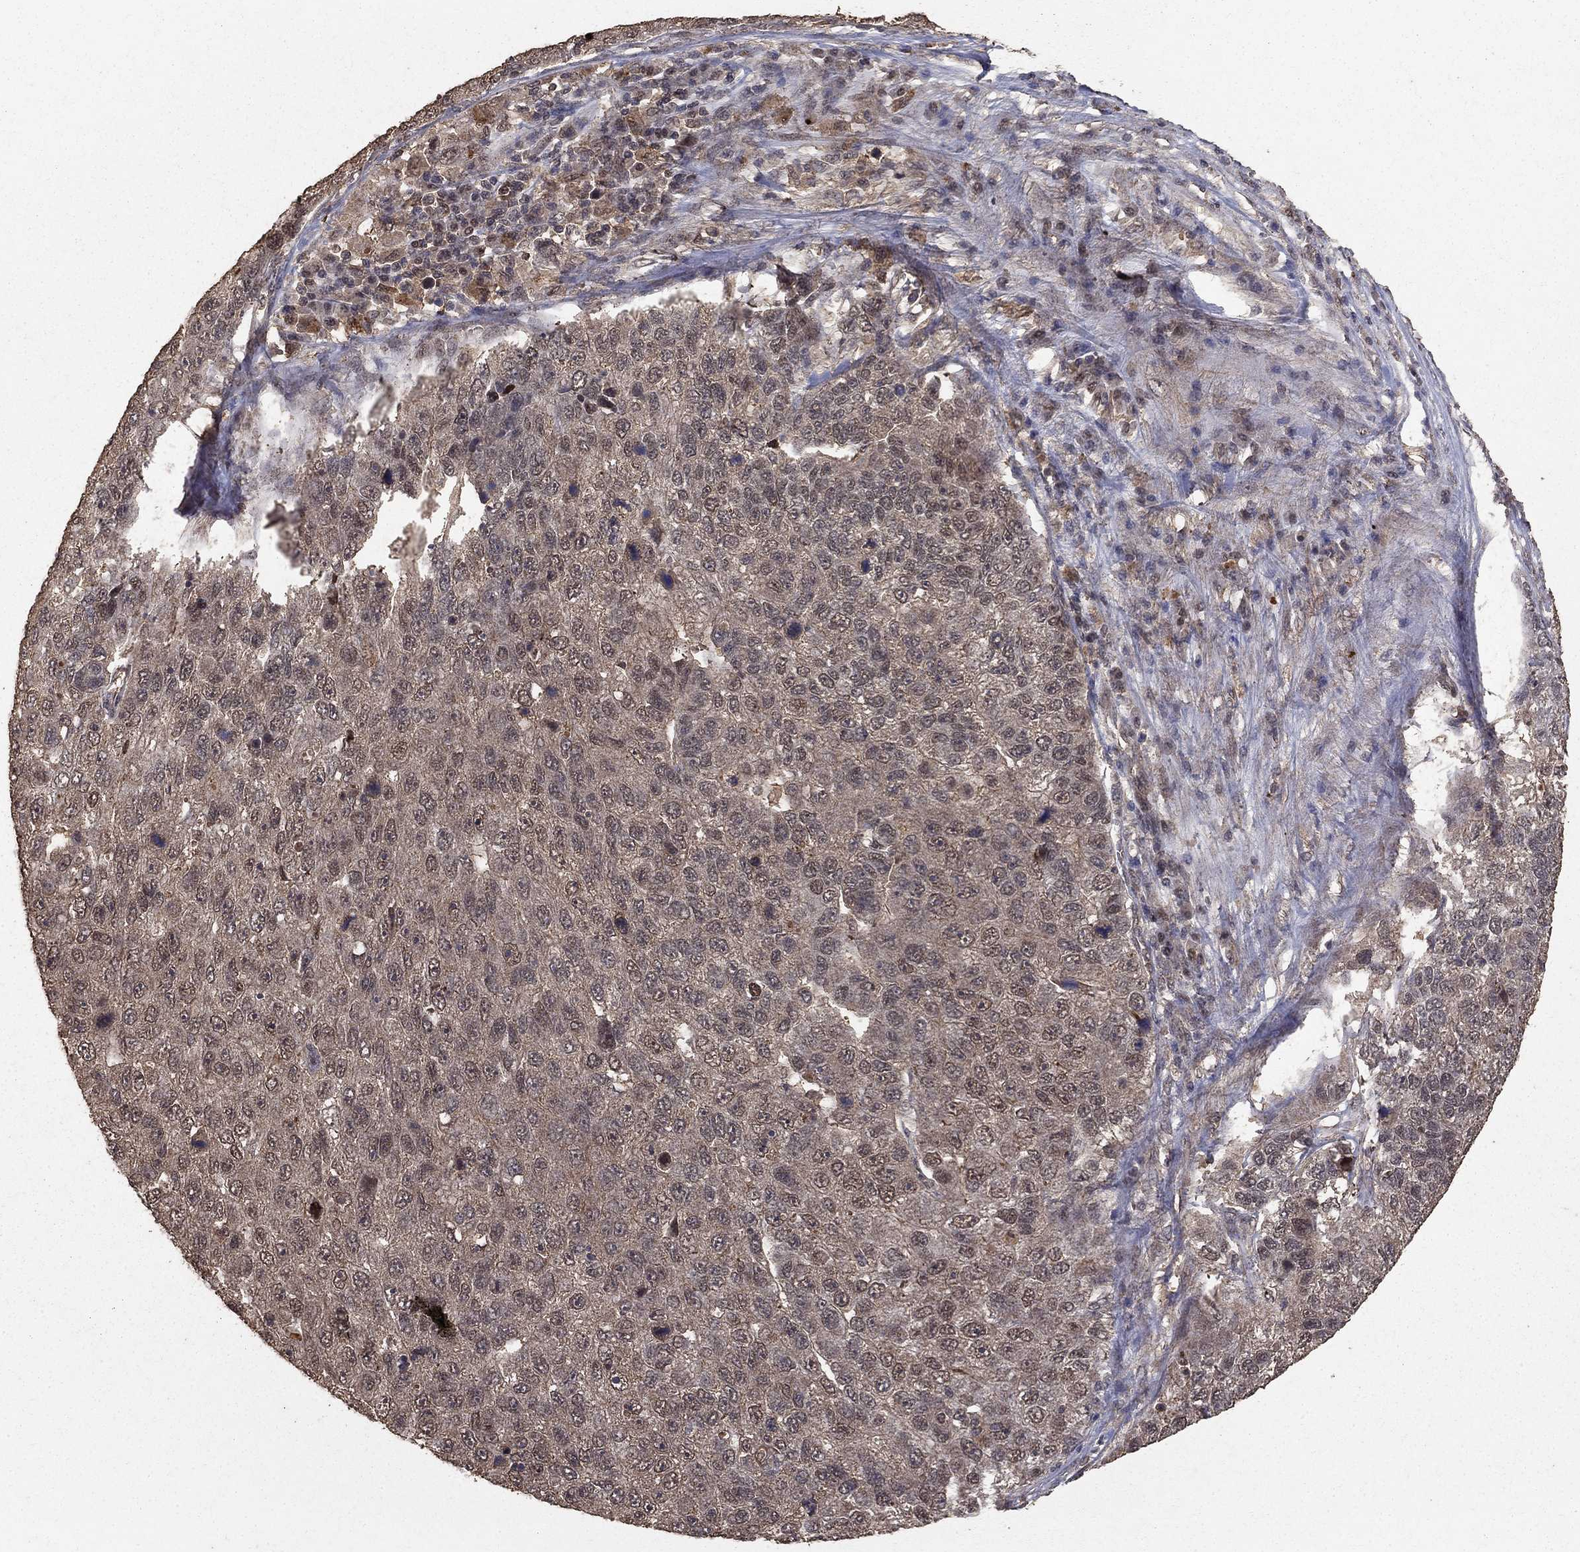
{"staining": {"intensity": "negative", "quantity": "none", "location": "none"}, "tissue": "pancreatic cancer", "cell_type": "Tumor cells", "image_type": "cancer", "snomed": [{"axis": "morphology", "description": "Adenocarcinoma, NOS"}, {"axis": "topography", "description": "Pancreas"}], "caption": "IHC histopathology image of neoplastic tissue: human adenocarcinoma (pancreatic) stained with DAB reveals no significant protein staining in tumor cells. (Brightfield microscopy of DAB (3,3'-diaminobenzidine) immunohistochemistry (IHC) at high magnification).", "gene": "PRDM1", "patient": {"sex": "female", "age": 61}}